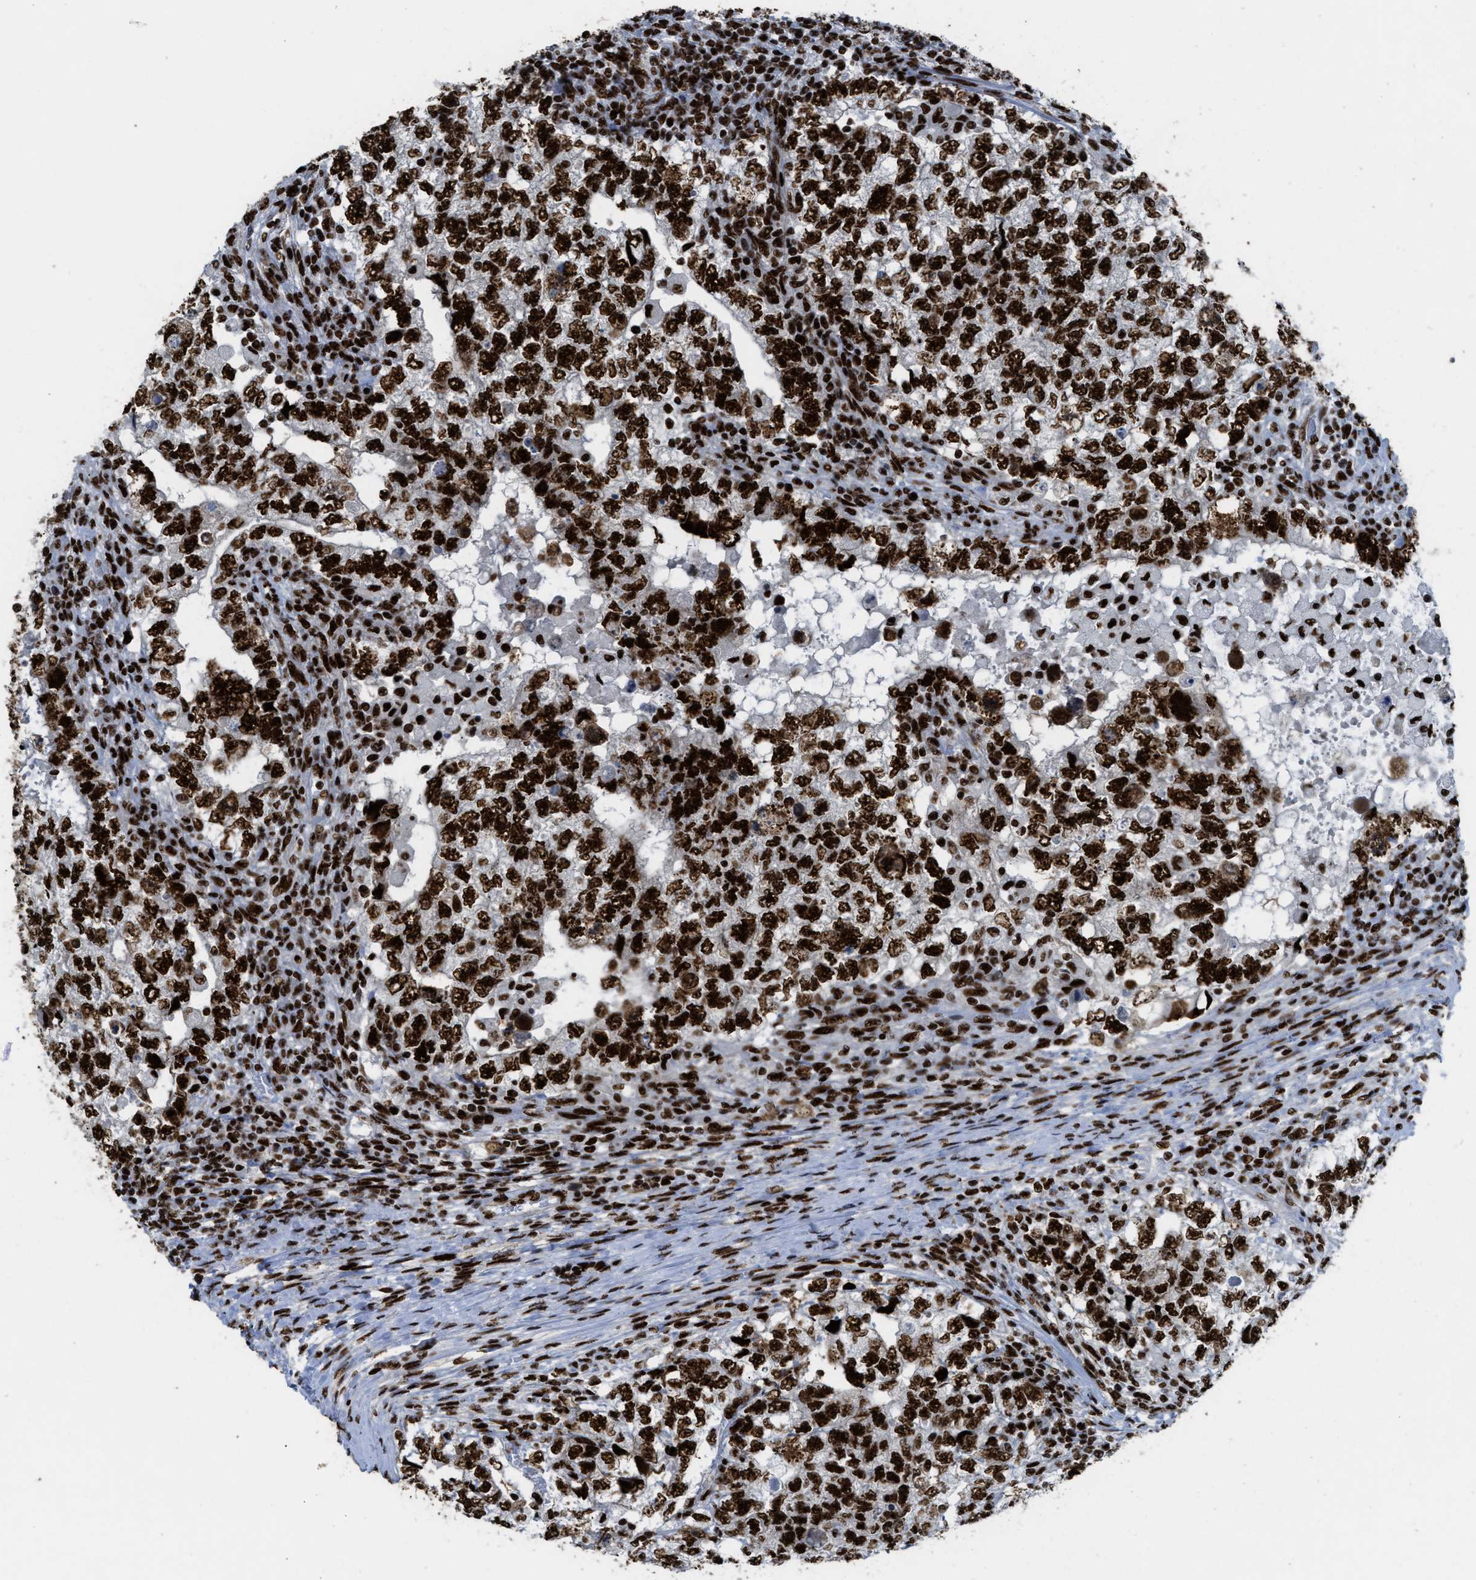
{"staining": {"intensity": "strong", "quantity": ">75%", "location": "nuclear"}, "tissue": "testis cancer", "cell_type": "Tumor cells", "image_type": "cancer", "snomed": [{"axis": "morphology", "description": "Carcinoma, Embryonal, NOS"}, {"axis": "topography", "description": "Testis"}], "caption": "Tumor cells display strong nuclear positivity in approximately >75% of cells in embryonal carcinoma (testis). Immunohistochemistry stains the protein in brown and the nuclei are stained blue.", "gene": "ZNF207", "patient": {"sex": "male", "age": 36}}